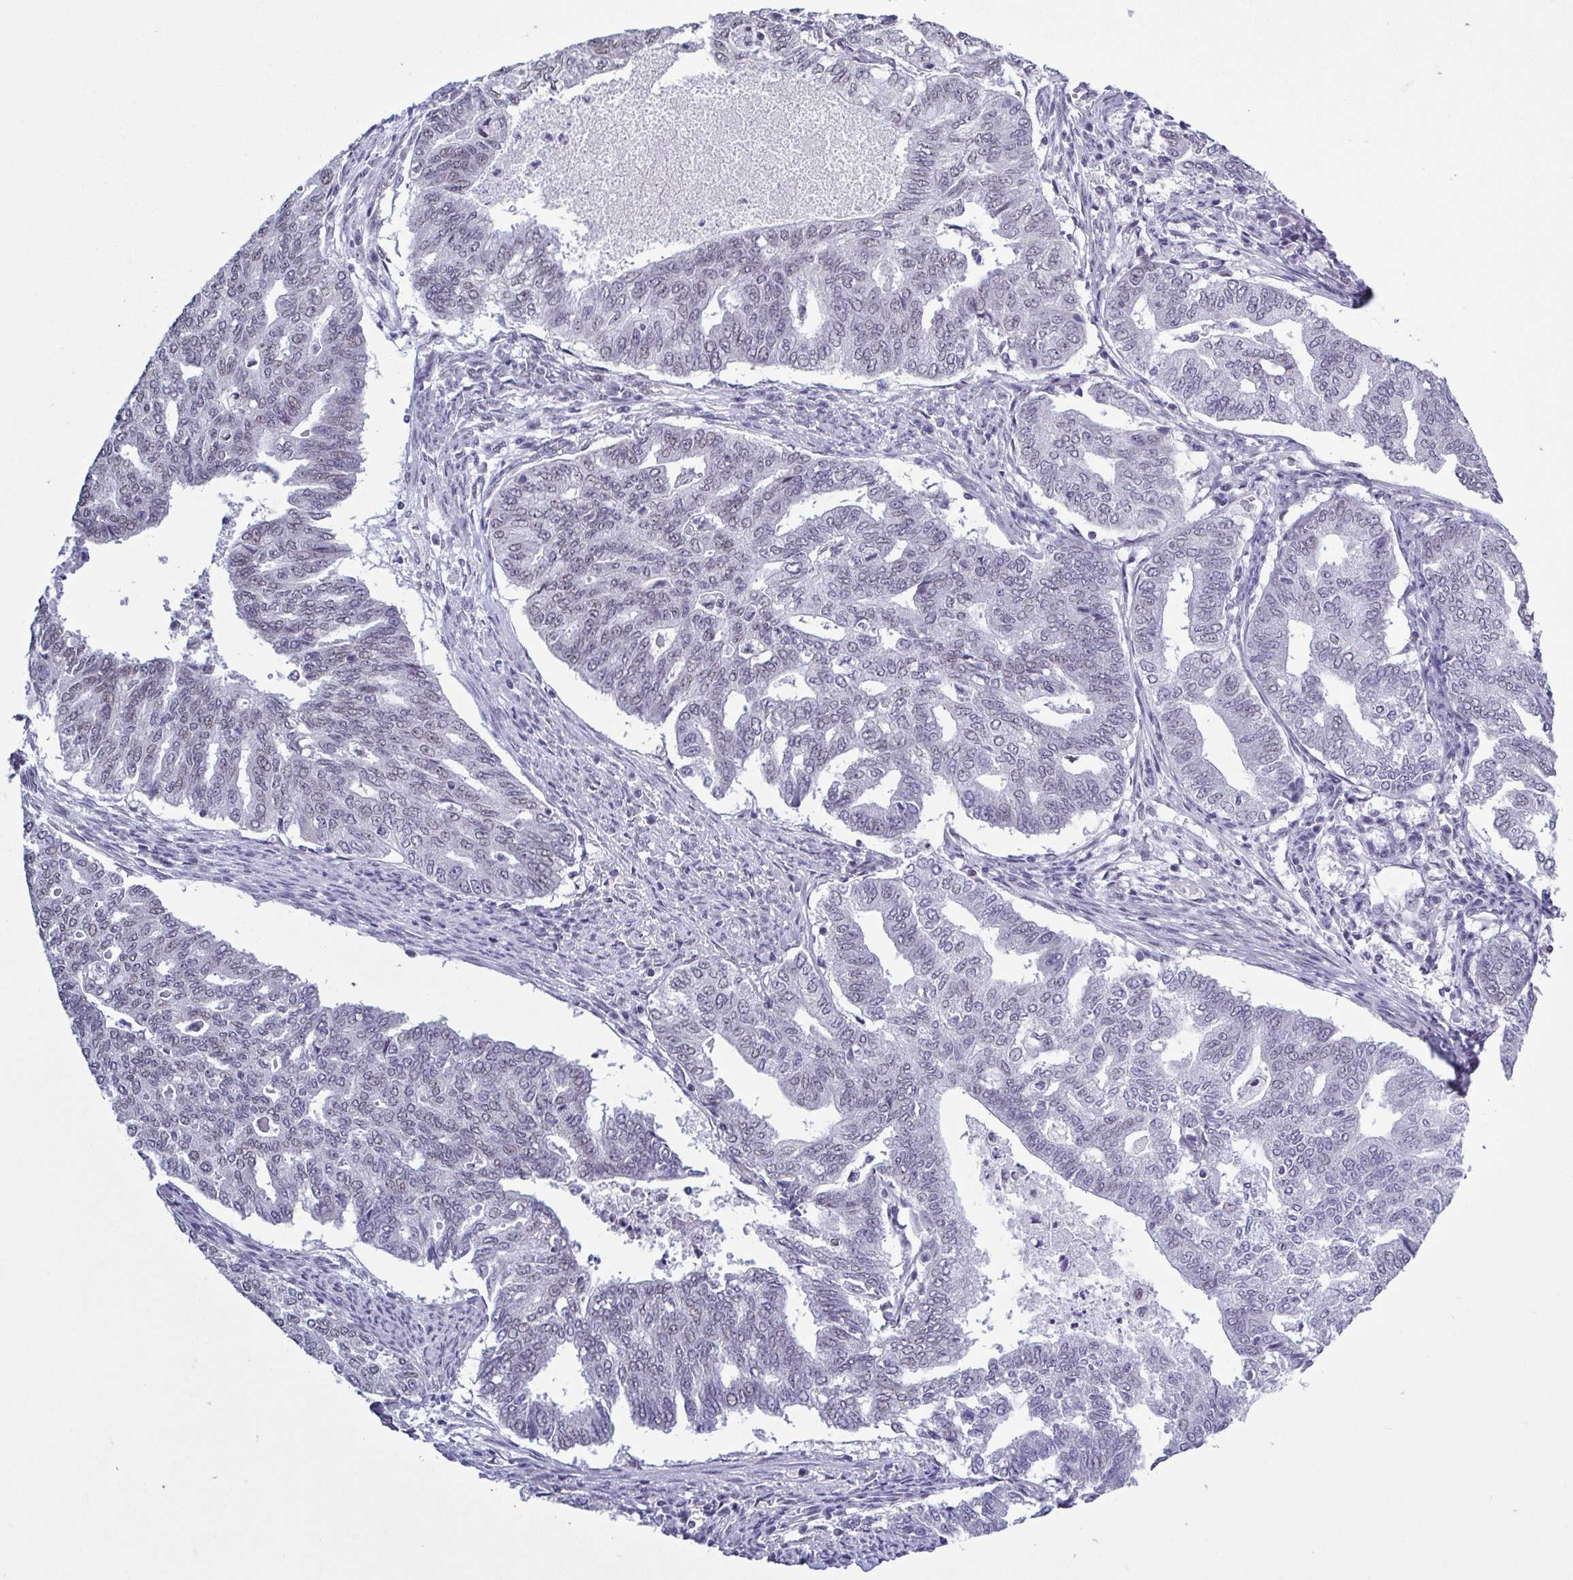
{"staining": {"intensity": "moderate", "quantity": "<25%", "location": "nuclear"}, "tissue": "endometrial cancer", "cell_type": "Tumor cells", "image_type": "cancer", "snomed": [{"axis": "morphology", "description": "Adenocarcinoma, NOS"}, {"axis": "topography", "description": "Endometrium"}], "caption": "Immunohistochemistry image of human endometrial cancer stained for a protein (brown), which displays low levels of moderate nuclear staining in about <25% of tumor cells.", "gene": "TMEM92", "patient": {"sex": "female", "age": 79}}